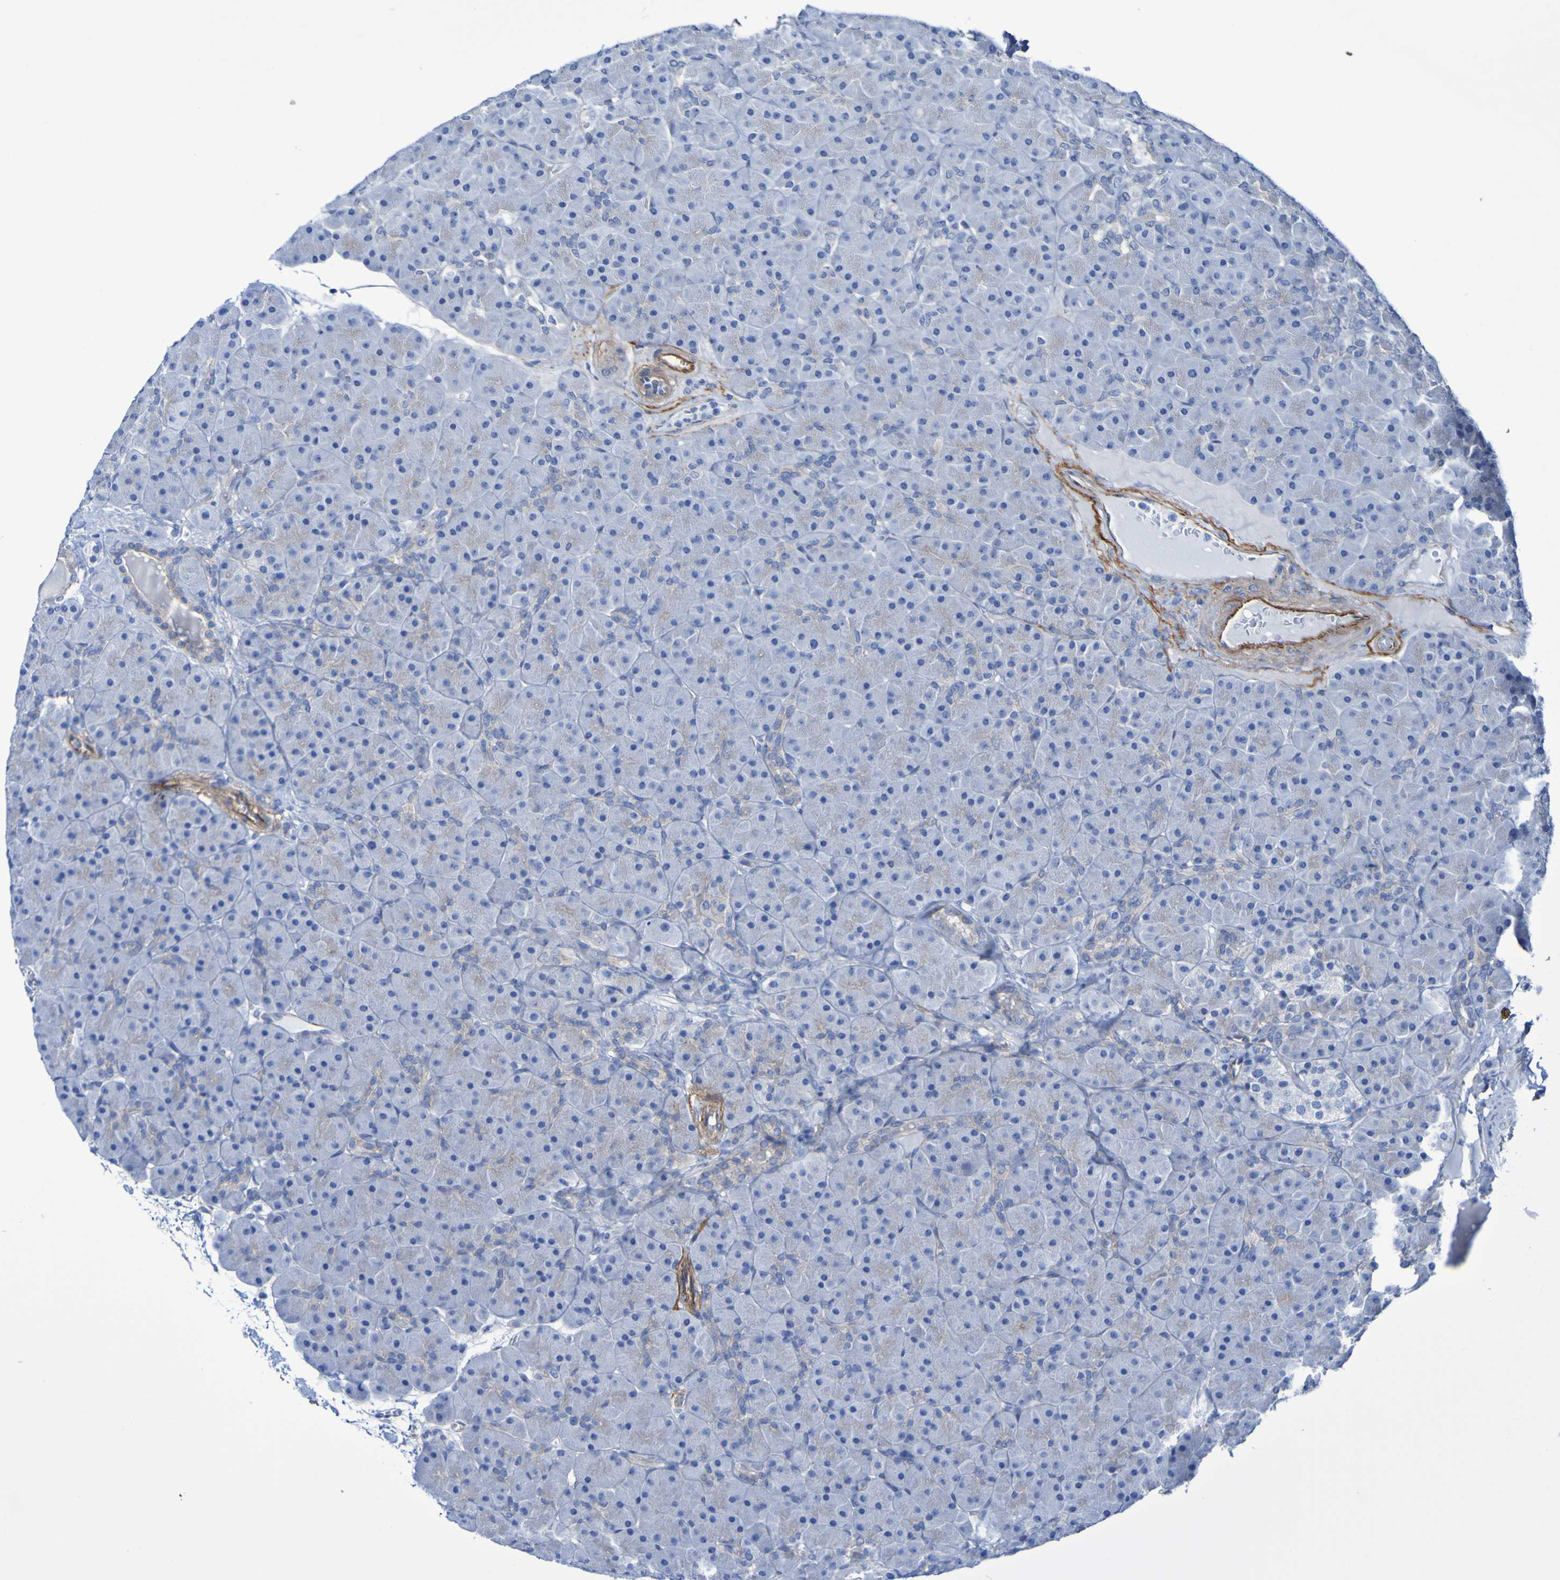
{"staining": {"intensity": "weak", "quantity": "<25%", "location": "cytoplasmic/membranous"}, "tissue": "pancreas", "cell_type": "Exocrine glandular cells", "image_type": "normal", "snomed": [{"axis": "morphology", "description": "Normal tissue, NOS"}, {"axis": "topography", "description": "Pancreas"}], "caption": "A histopathology image of human pancreas is negative for staining in exocrine glandular cells. (DAB immunohistochemistry (IHC) with hematoxylin counter stain).", "gene": "LPP", "patient": {"sex": "male", "age": 66}}